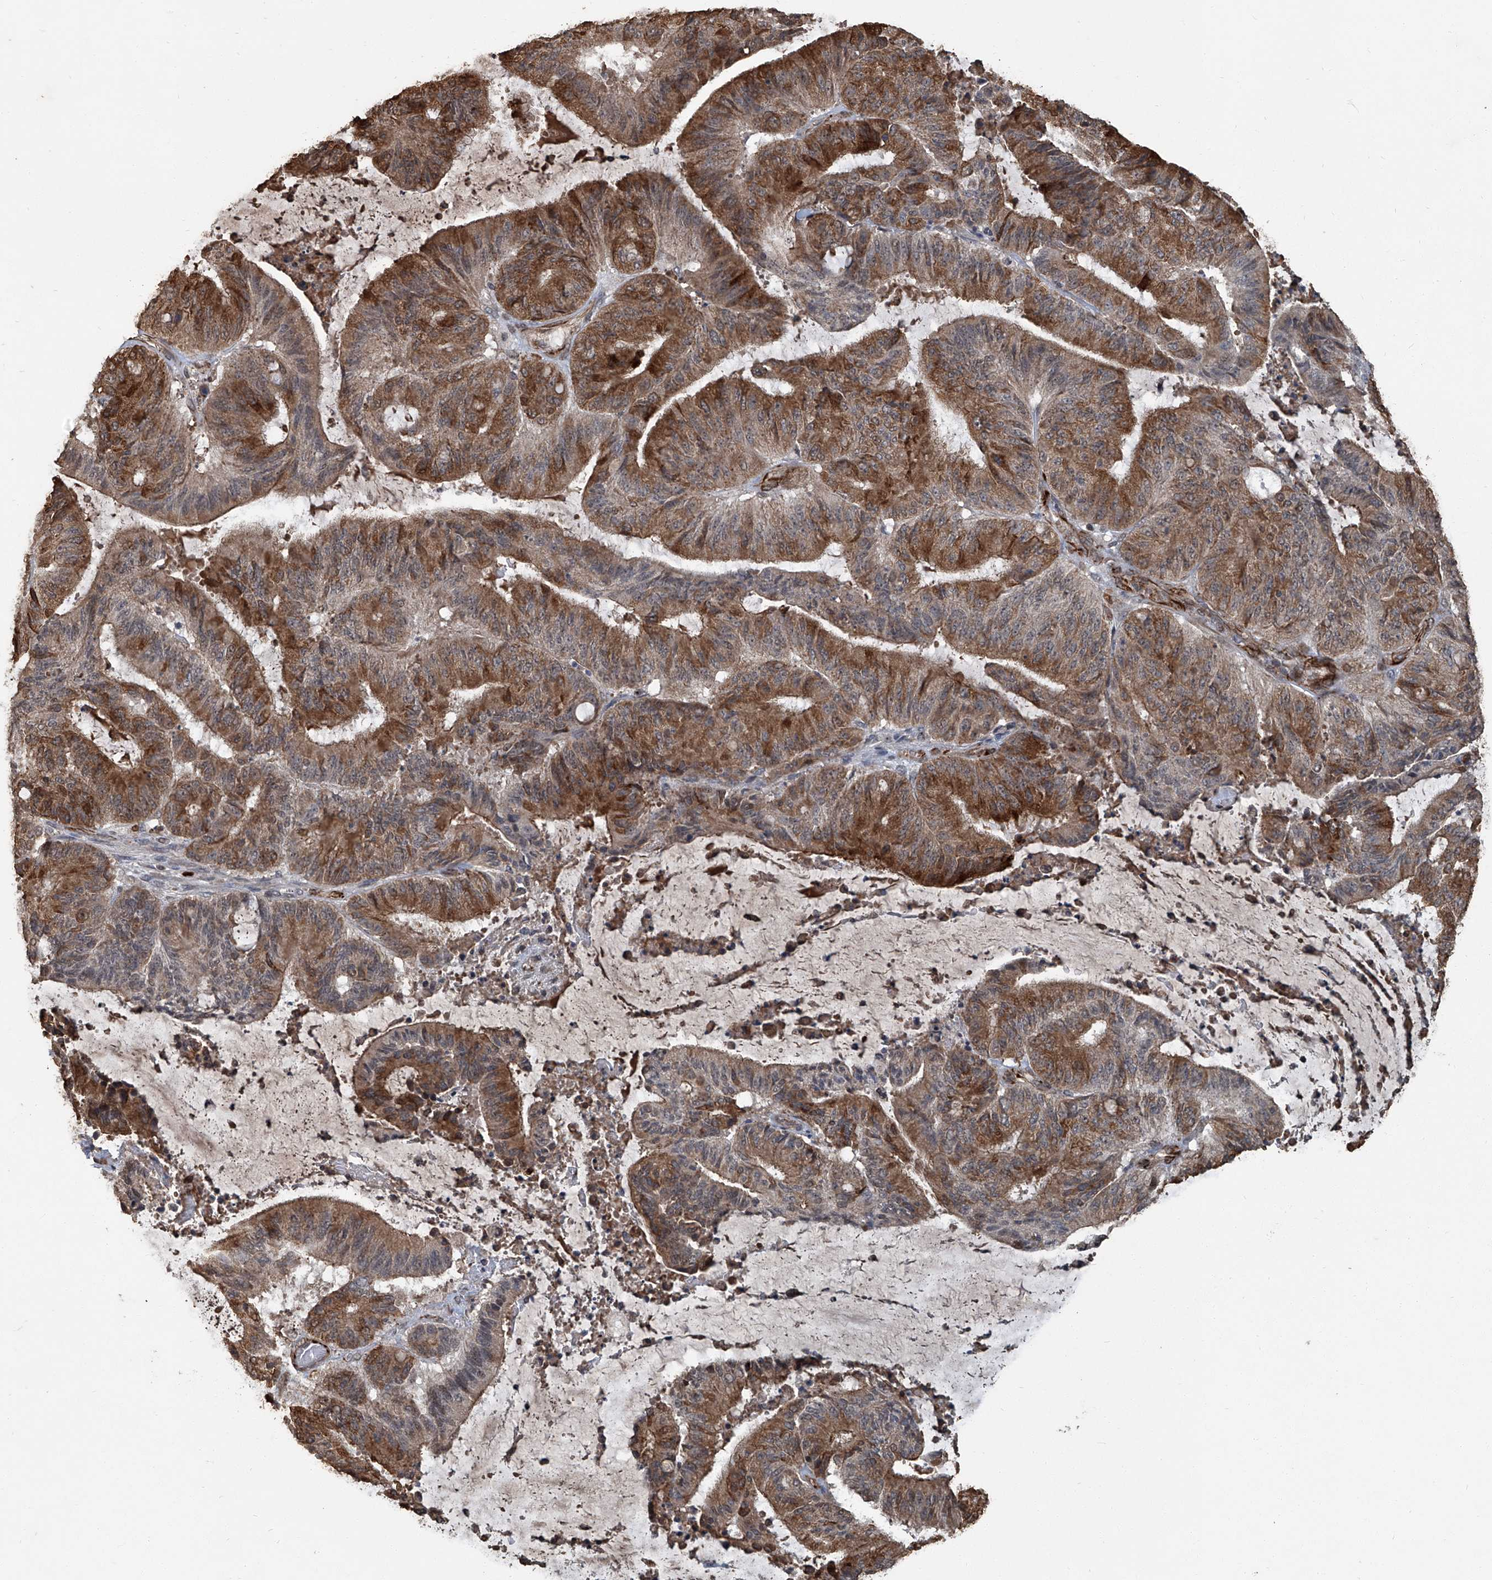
{"staining": {"intensity": "moderate", "quantity": ">75%", "location": "cytoplasmic/membranous"}, "tissue": "liver cancer", "cell_type": "Tumor cells", "image_type": "cancer", "snomed": [{"axis": "morphology", "description": "Normal tissue, NOS"}, {"axis": "morphology", "description": "Cholangiocarcinoma"}, {"axis": "topography", "description": "Liver"}, {"axis": "topography", "description": "Peripheral nerve tissue"}], "caption": "A photomicrograph of human liver cancer (cholangiocarcinoma) stained for a protein exhibits moderate cytoplasmic/membranous brown staining in tumor cells. The protein of interest is stained brown, and the nuclei are stained in blue (DAB (3,3'-diaminobenzidine) IHC with brightfield microscopy, high magnification).", "gene": "GPR132", "patient": {"sex": "female", "age": 73}}